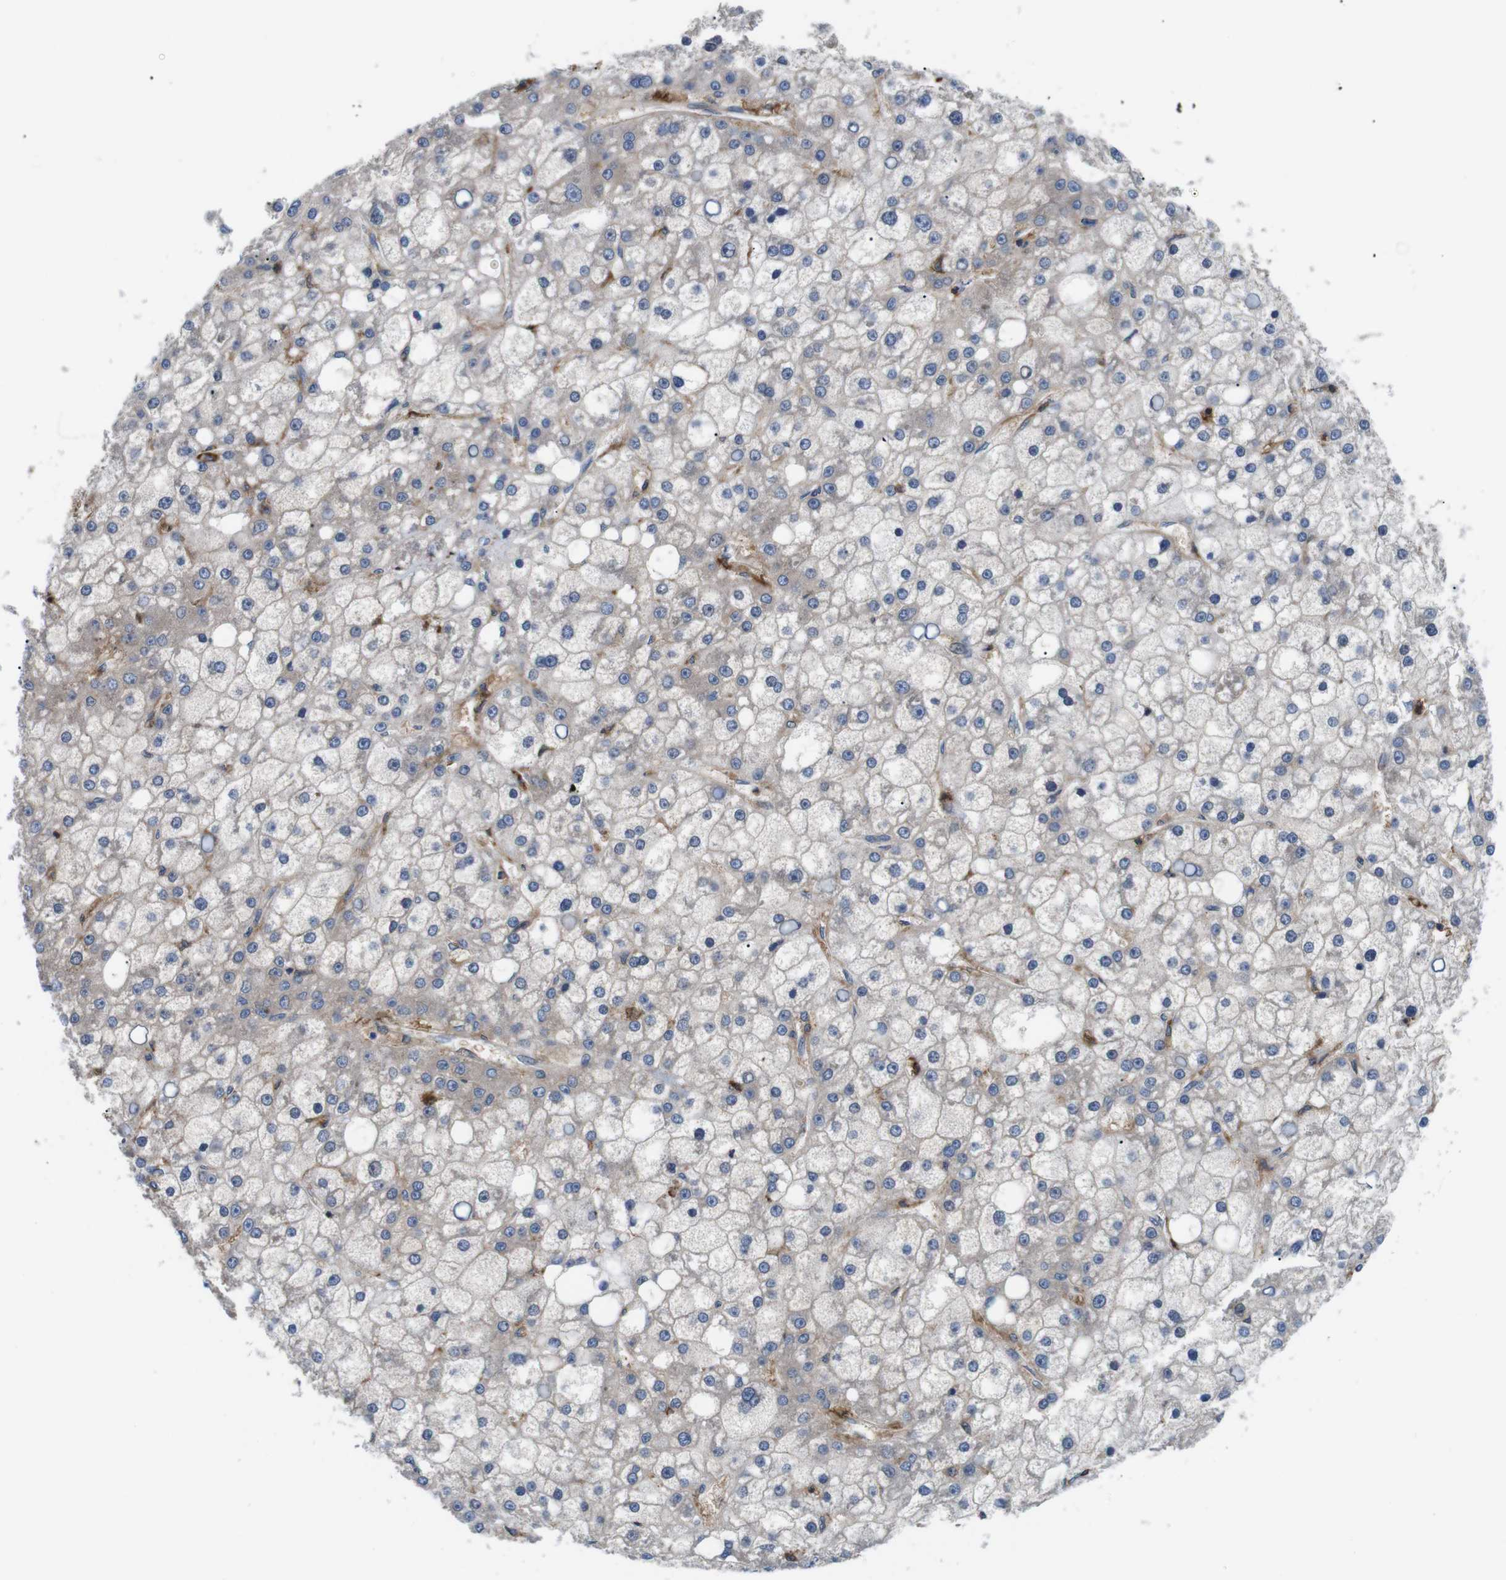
{"staining": {"intensity": "negative", "quantity": "none", "location": "none"}, "tissue": "liver cancer", "cell_type": "Tumor cells", "image_type": "cancer", "snomed": [{"axis": "morphology", "description": "Carcinoma, Hepatocellular, NOS"}, {"axis": "topography", "description": "Liver"}], "caption": "Liver cancer (hepatocellular carcinoma) was stained to show a protein in brown. There is no significant positivity in tumor cells.", "gene": "CD300C", "patient": {"sex": "male", "age": 67}}